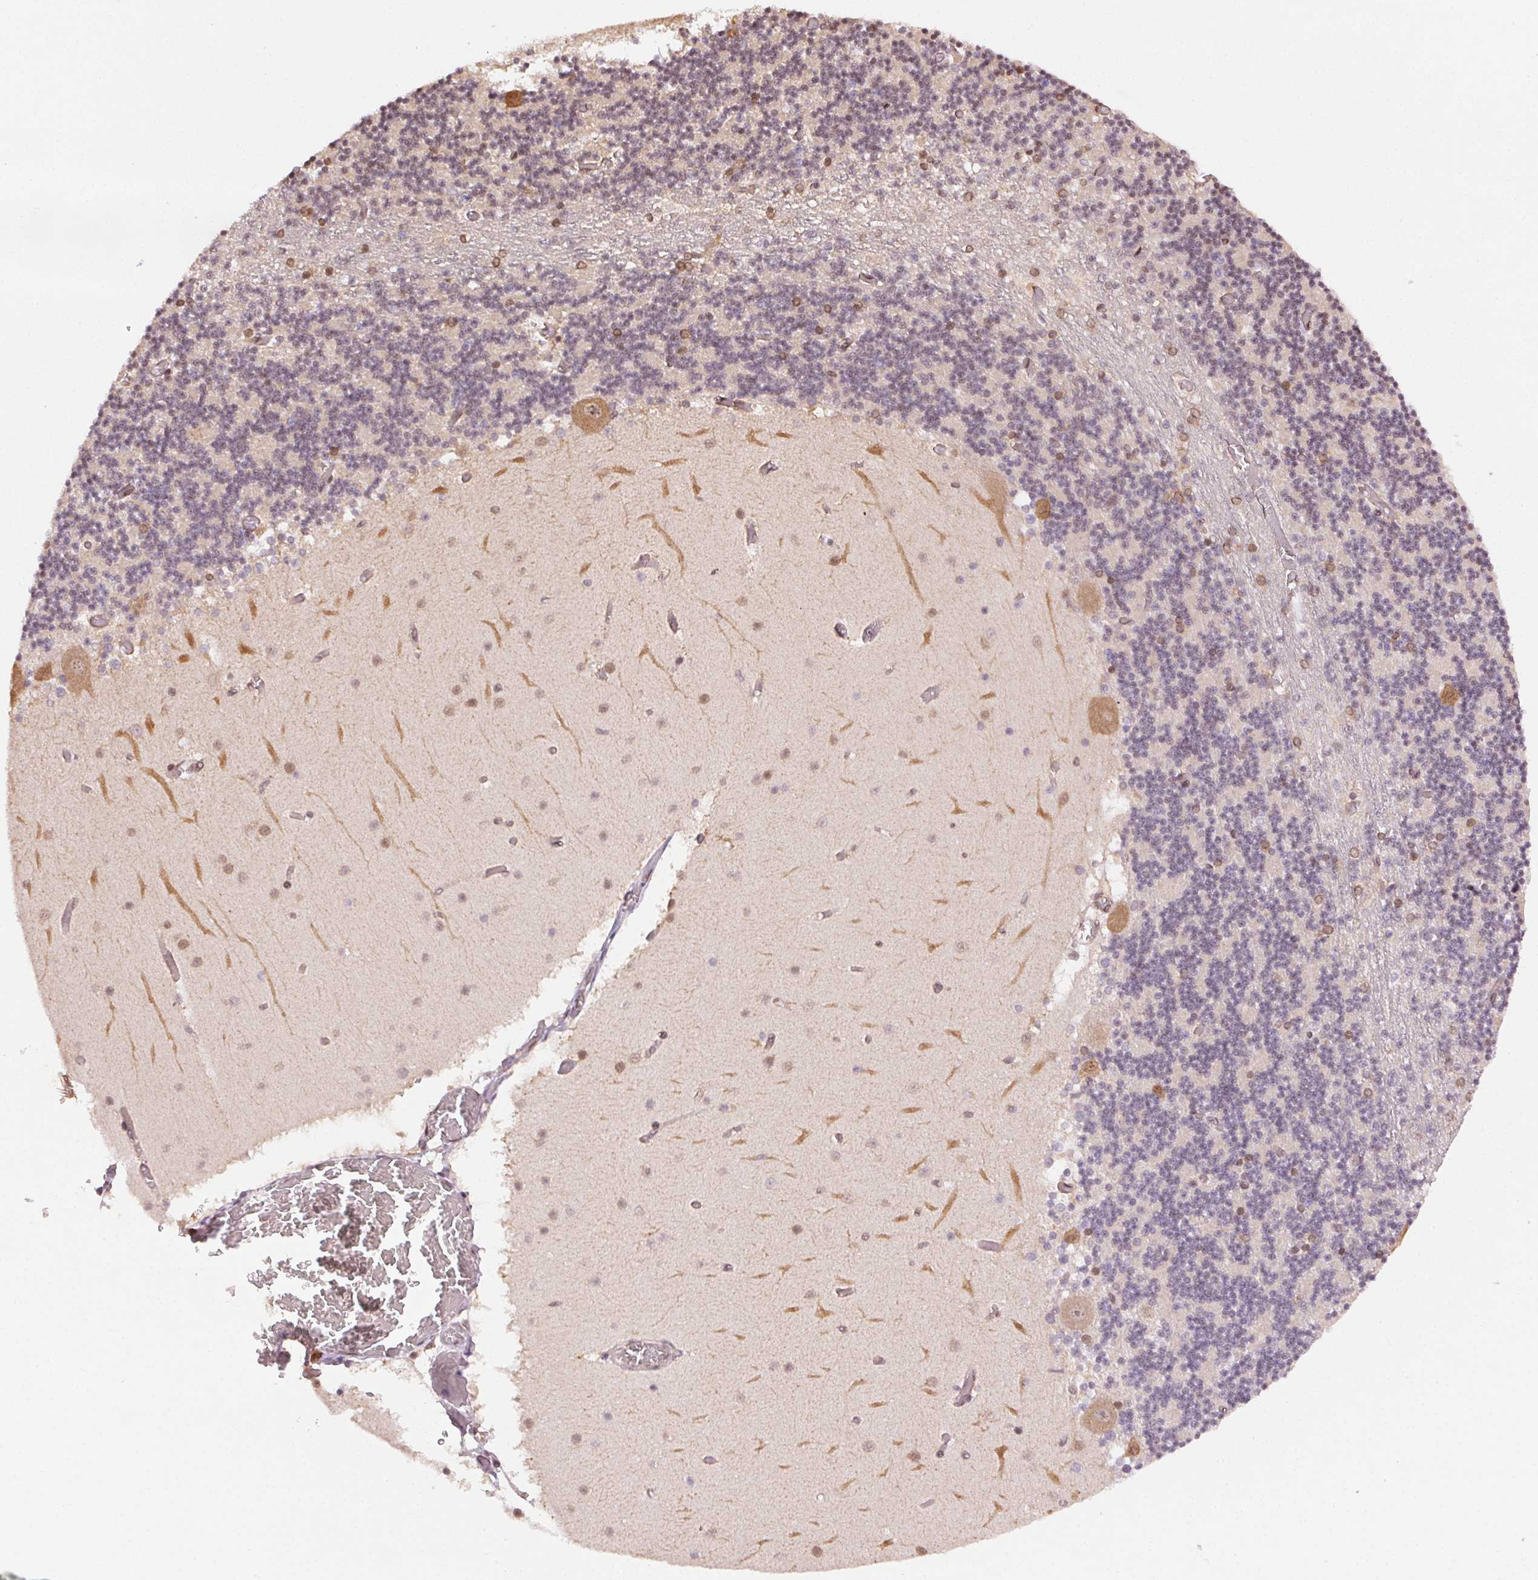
{"staining": {"intensity": "moderate", "quantity": "25%-75%", "location": "nuclear"}, "tissue": "cerebellum", "cell_type": "Cells in granular layer", "image_type": "normal", "snomed": [{"axis": "morphology", "description": "Normal tissue, NOS"}, {"axis": "topography", "description": "Cerebellum"}], "caption": "Moderate nuclear expression for a protein is appreciated in approximately 25%-75% of cells in granular layer of unremarkable cerebellum using immunohistochemistry.", "gene": "TREML4", "patient": {"sex": "female", "age": 28}}